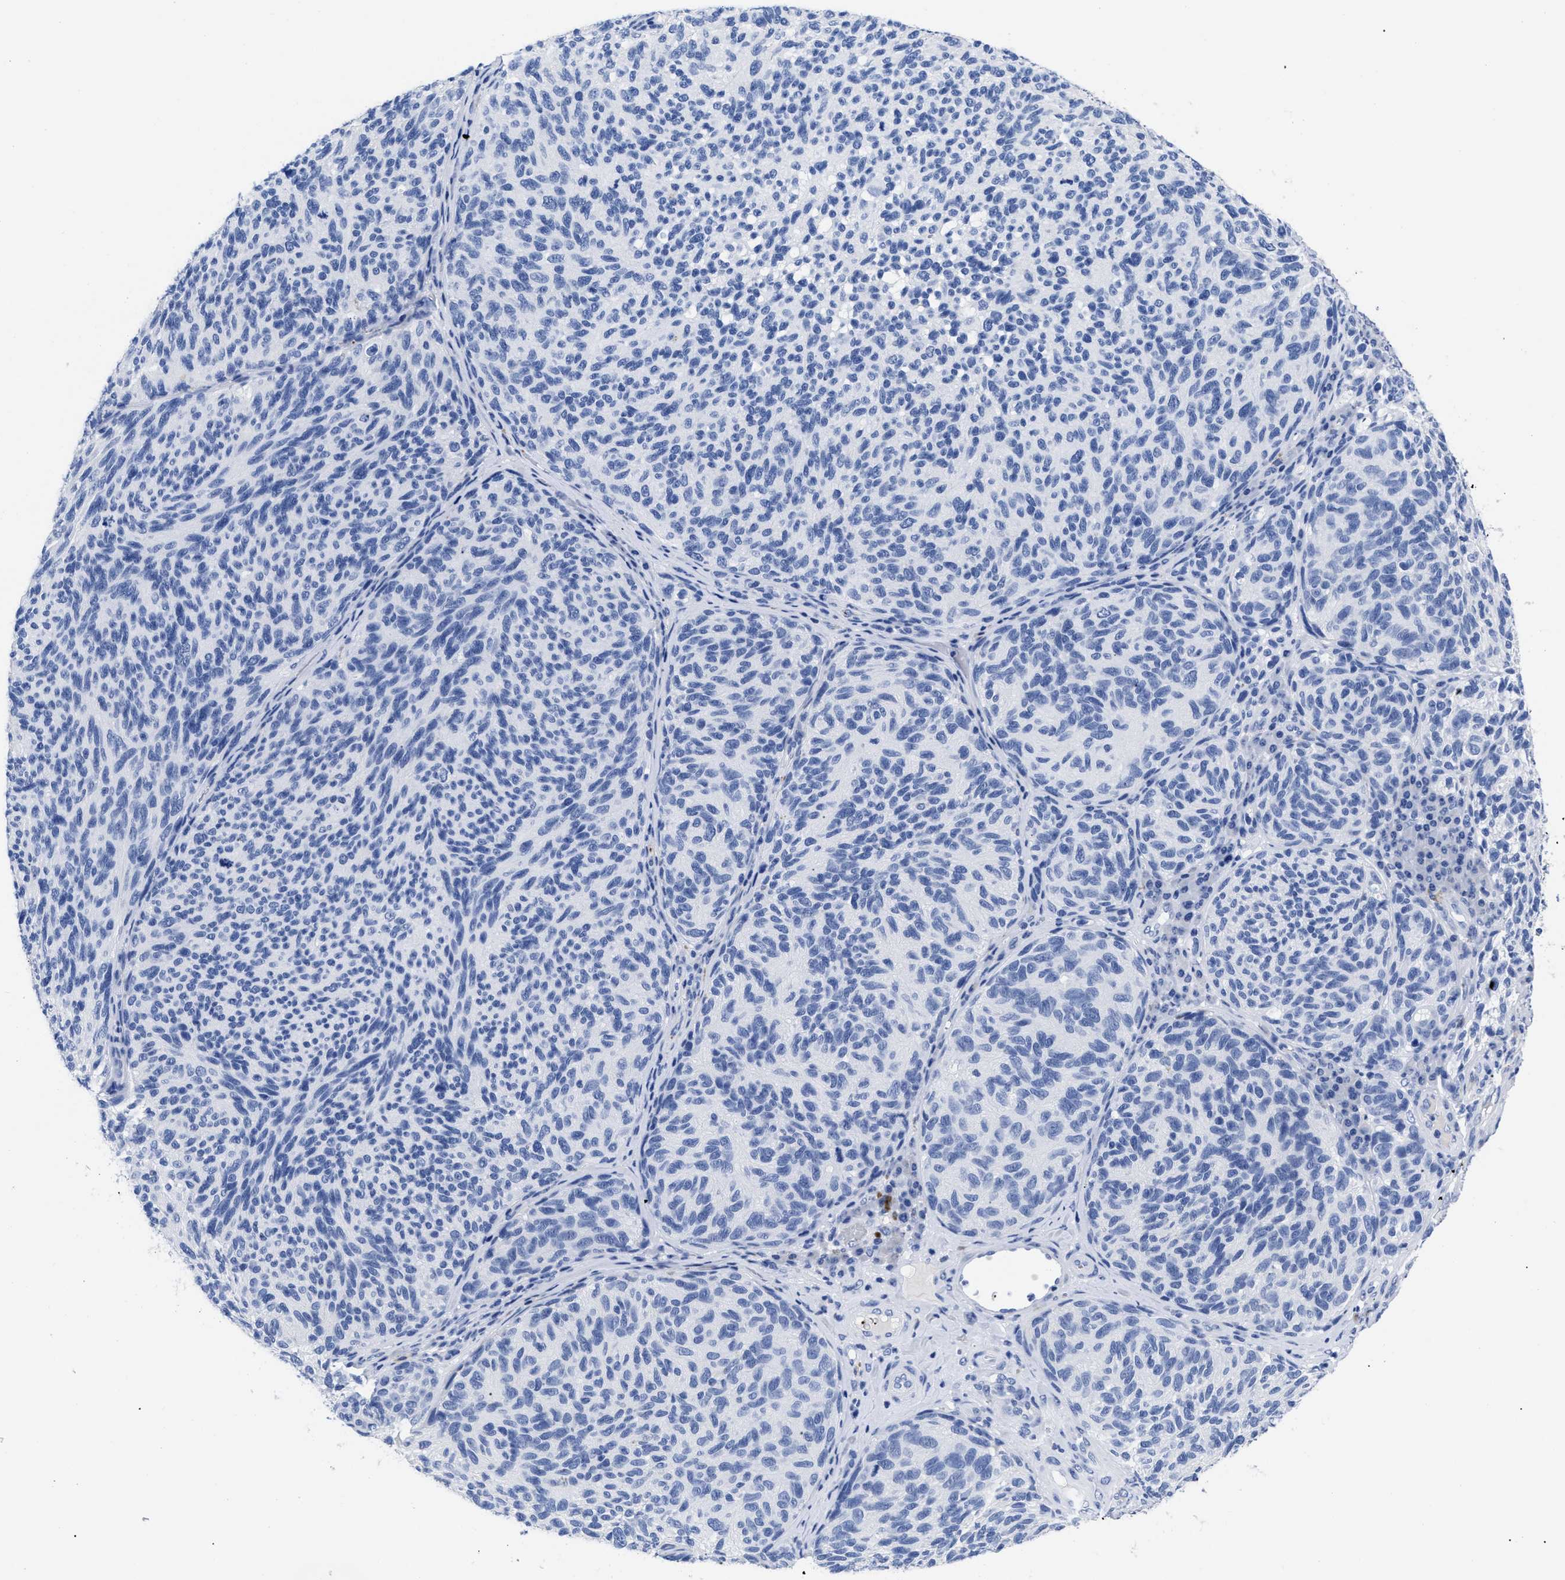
{"staining": {"intensity": "negative", "quantity": "none", "location": "none"}, "tissue": "melanoma", "cell_type": "Tumor cells", "image_type": "cancer", "snomed": [{"axis": "morphology", "description": "Malignant melanoma, NOS"}, {"axis": "topography", "description": "Skin"}], "caption": "DAB (3,3'-diaminobenzidine) immunohistochemical staining of malignant melanoma shows no significant expression in tumor cells.", "gene": "TREML1", "patient": {"sex": "female", "age": 73}}